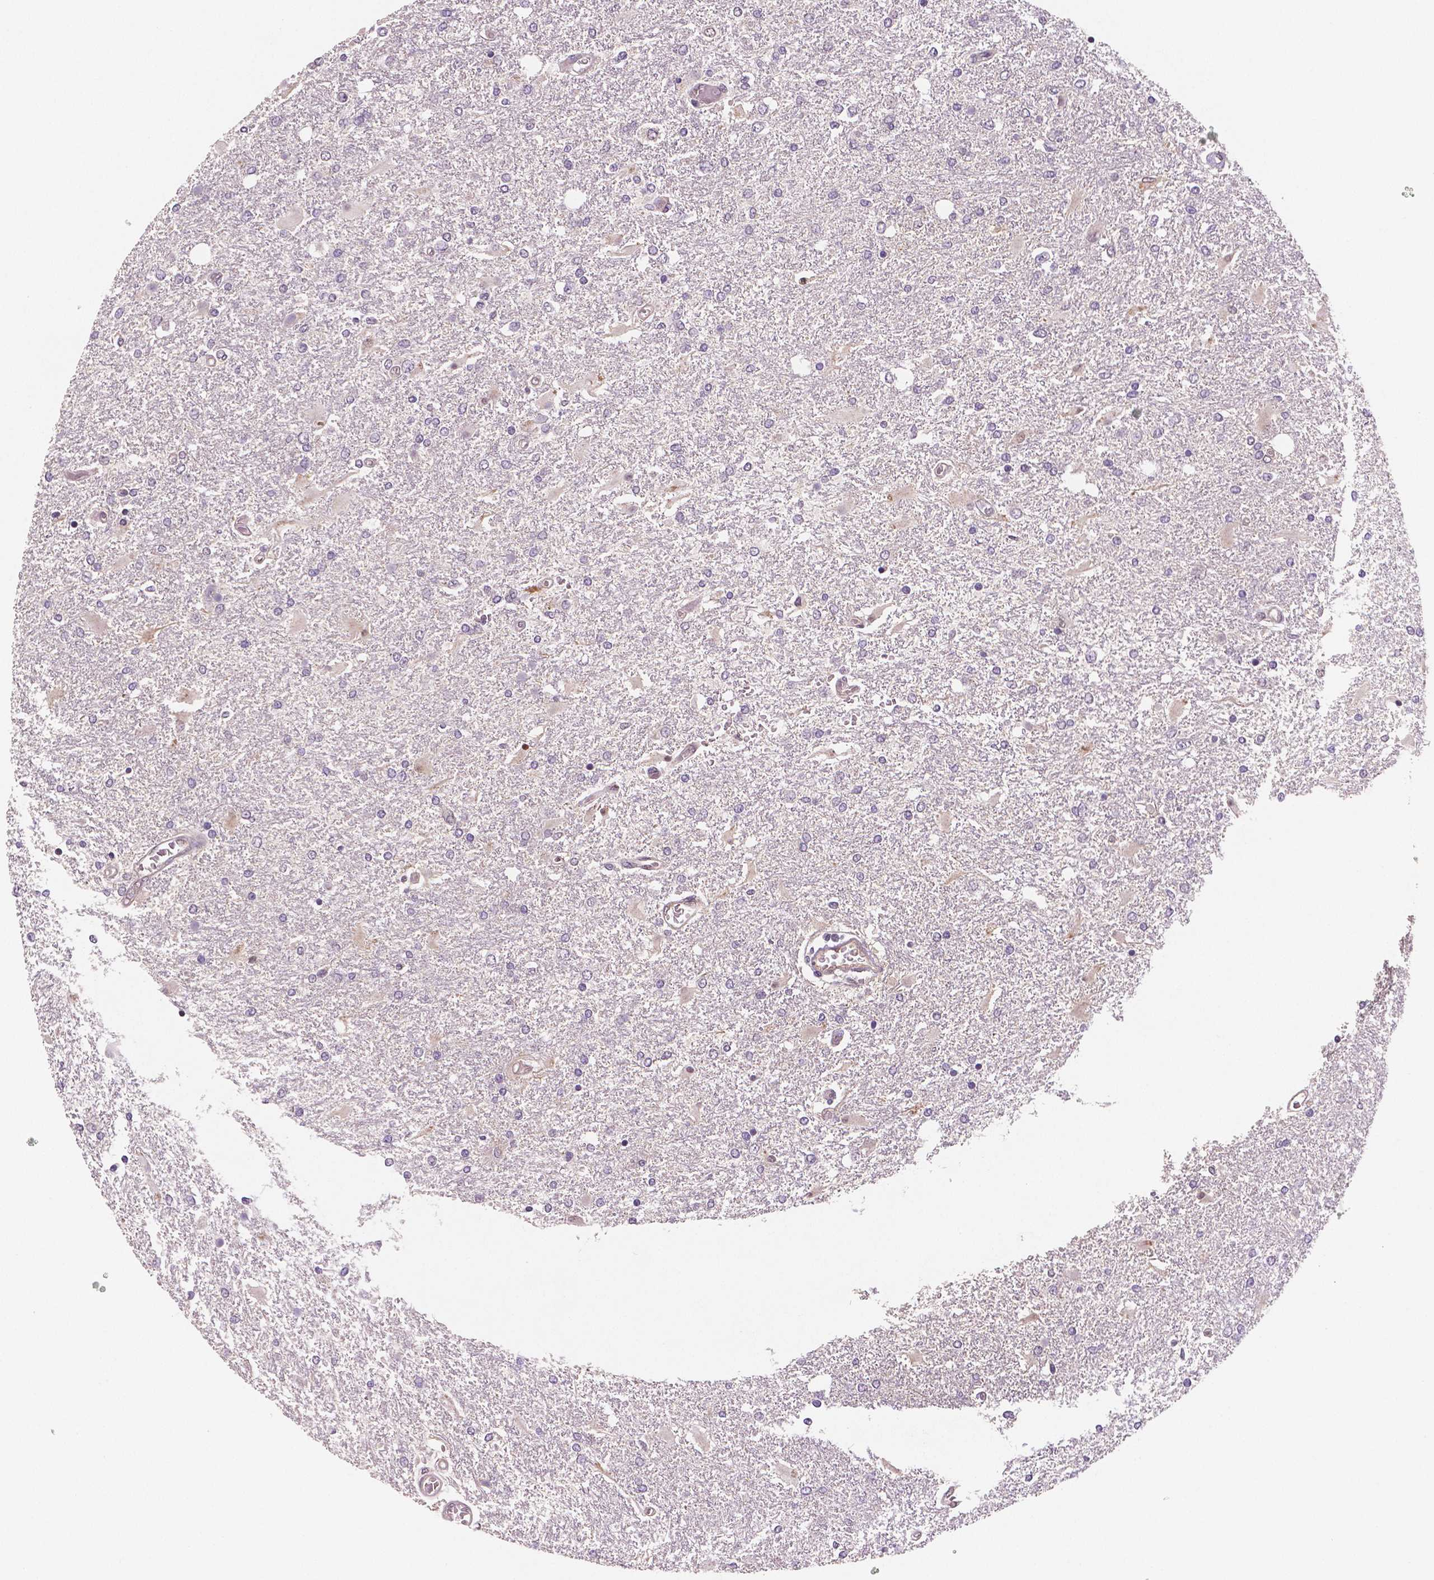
{"staining": {"intensity": "negative", "quantity": "none", "location": "none"}, "tissue": "glioma", "cell_type": "Tumor cells", "image_type": "cancer", "snomed": [{"axis": "morphology", "description": "Glioma, malignant, High grade"}, {"axis": "topography", "description": "Cerebral cortex"}], "caption": "Malignant glioma (high-grade) was stained to show a protein in brown. There is no significant positivity in tumor cells. The staining is performed using DAB (3,3'-diaminobenzidine) brown chromogen with nuclei counter-stained in using hematoxylin.", "gene": "STAT3", "patient": {"sex": "male", "age": 79}}